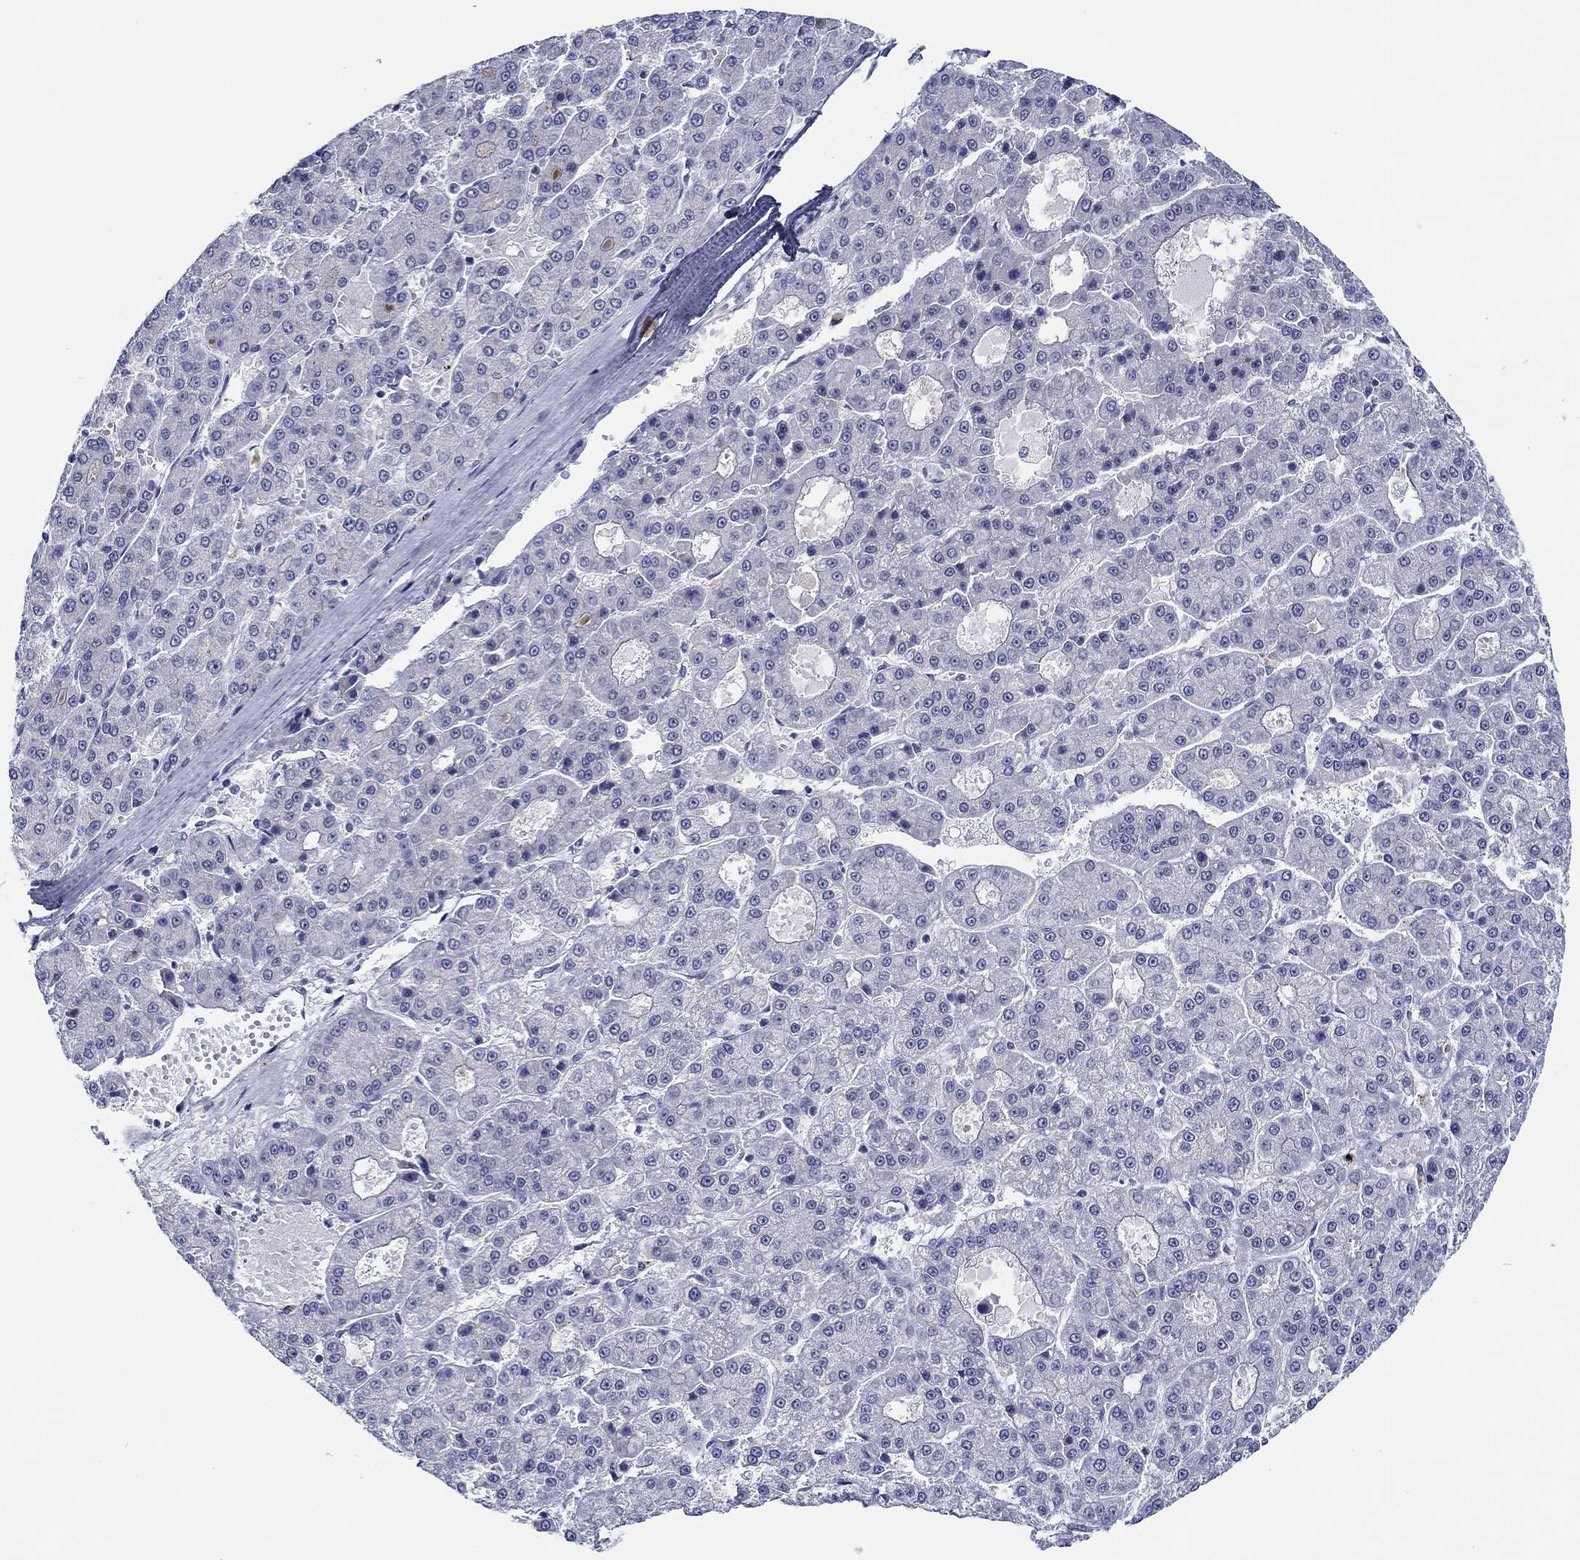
{"staining": {"intensity": "negative", "quantity": "none", "location": "none"}, "tissue": "liver cancer", "cell_type": "Tumor cells", "image_type": "cancer", "snomed": [{"axis": "morphology", "description": "Carcinoma, Hepatocellular, NOS"}, {"axis": "topography", "description": "Liver"}], "caption": "Tumor cells show no significant expression in liver cancer (hepatocellular carcinoma). (Stains: DAB immunohistochemistry with hematoxylin counter stain, Microscopy: brightfield microscopy at high magnification).", "gene": "SLC34A1", "patient": {"sex": "male", "age": 70}}